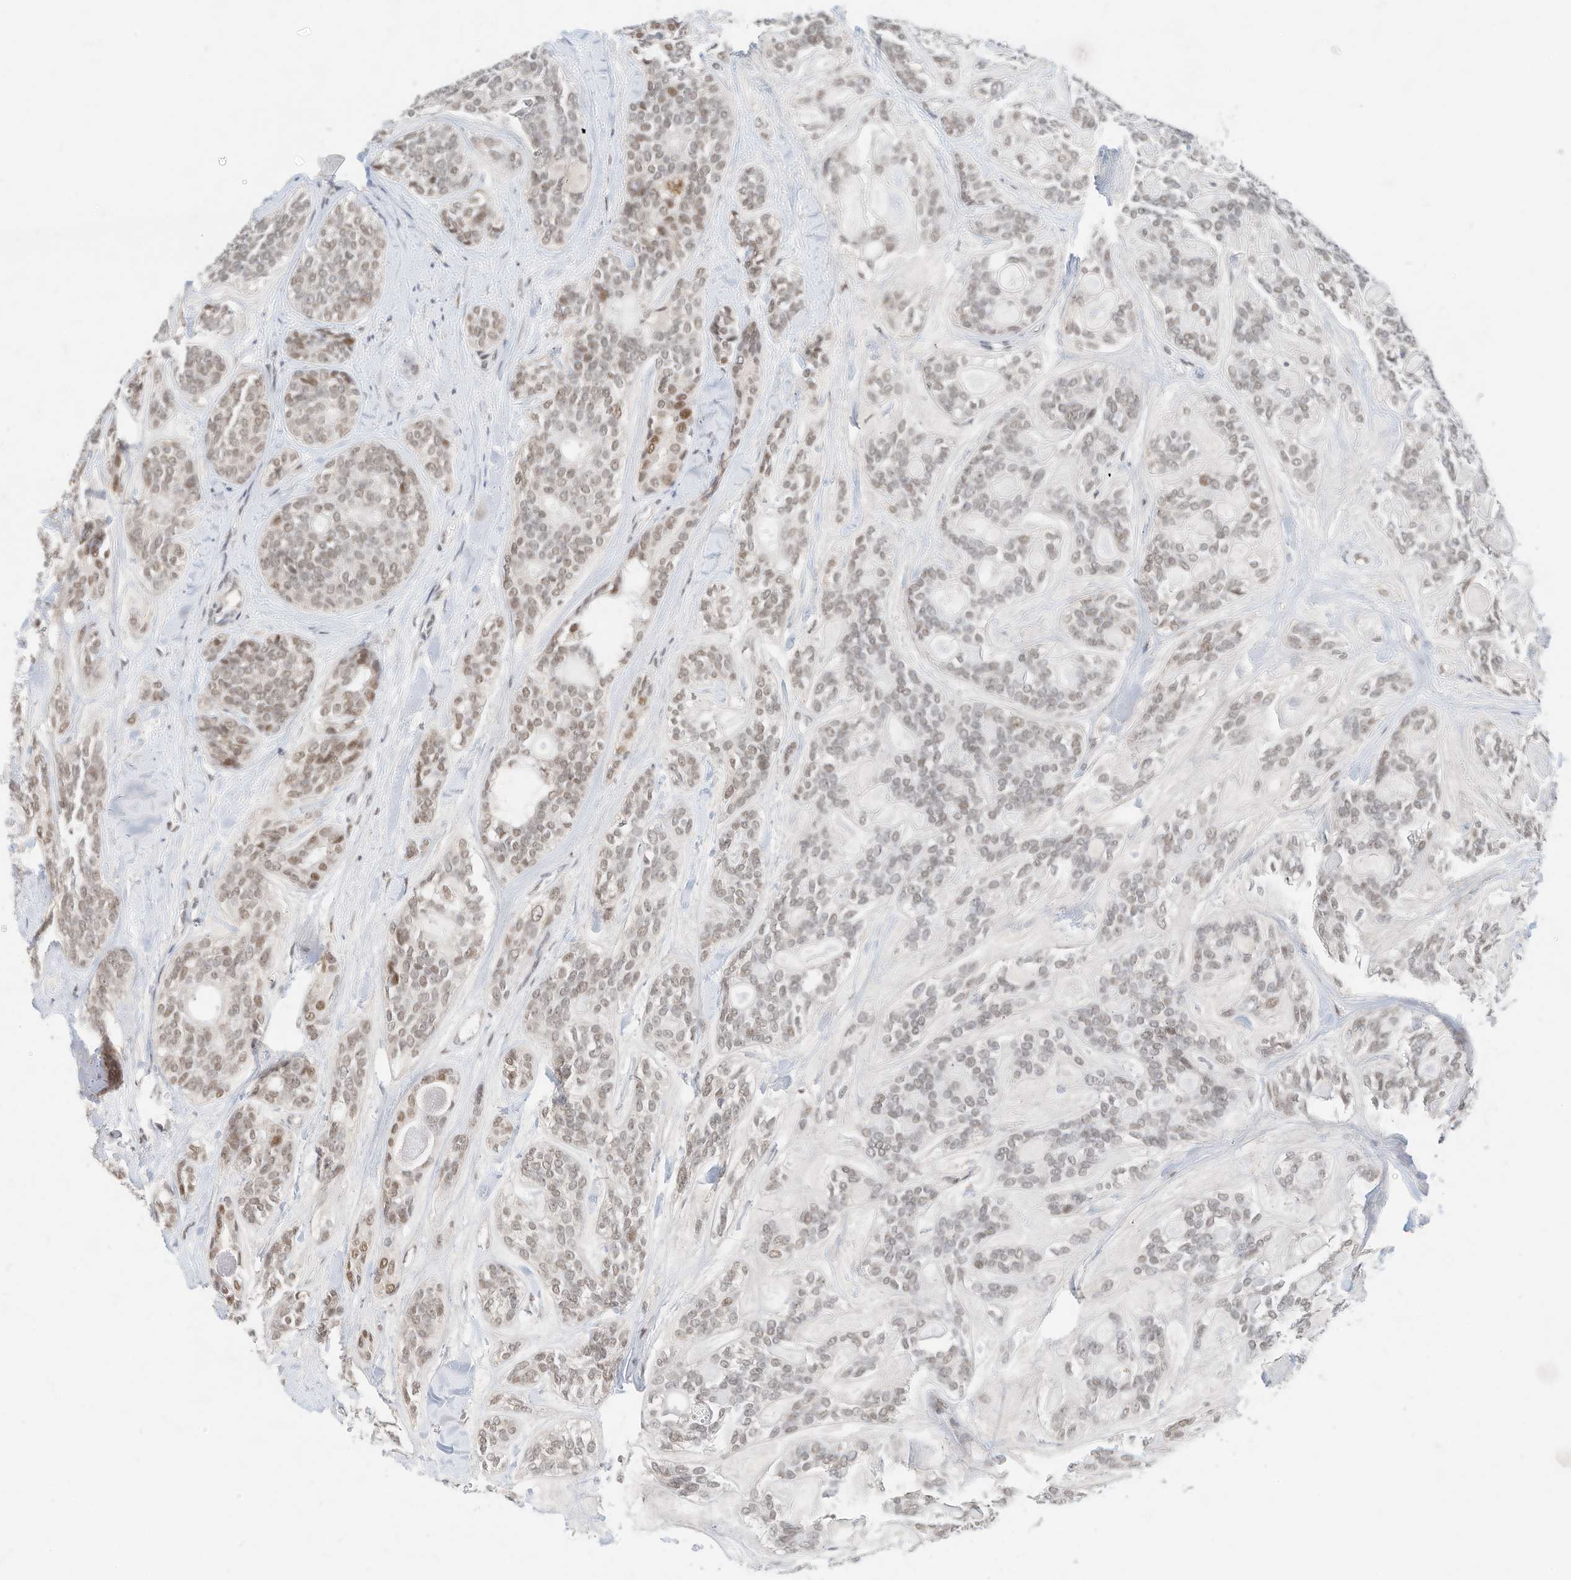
{"staining": {"intensity": "moderate", "quantity": "<25%", "location": "nuclear"}, "tissue": "head and neck cancer", "cell_type": "Tumor cells", "image_type": "cancer", "snomed": [{"axis": "morphology", "description": "Adenocarcinoma, NOS"}, {"axis": "topography", "description": "Head-Neck"}], "caption": "A brown stain shows moderate nuclear positivity of a protein in human head and neck cancer (adenocarcinoma) tumor cells. (IHC, brightfield microscopy, high magnification).", "gene": "OGT", "patient": {"sex": "male", "age": 66}}